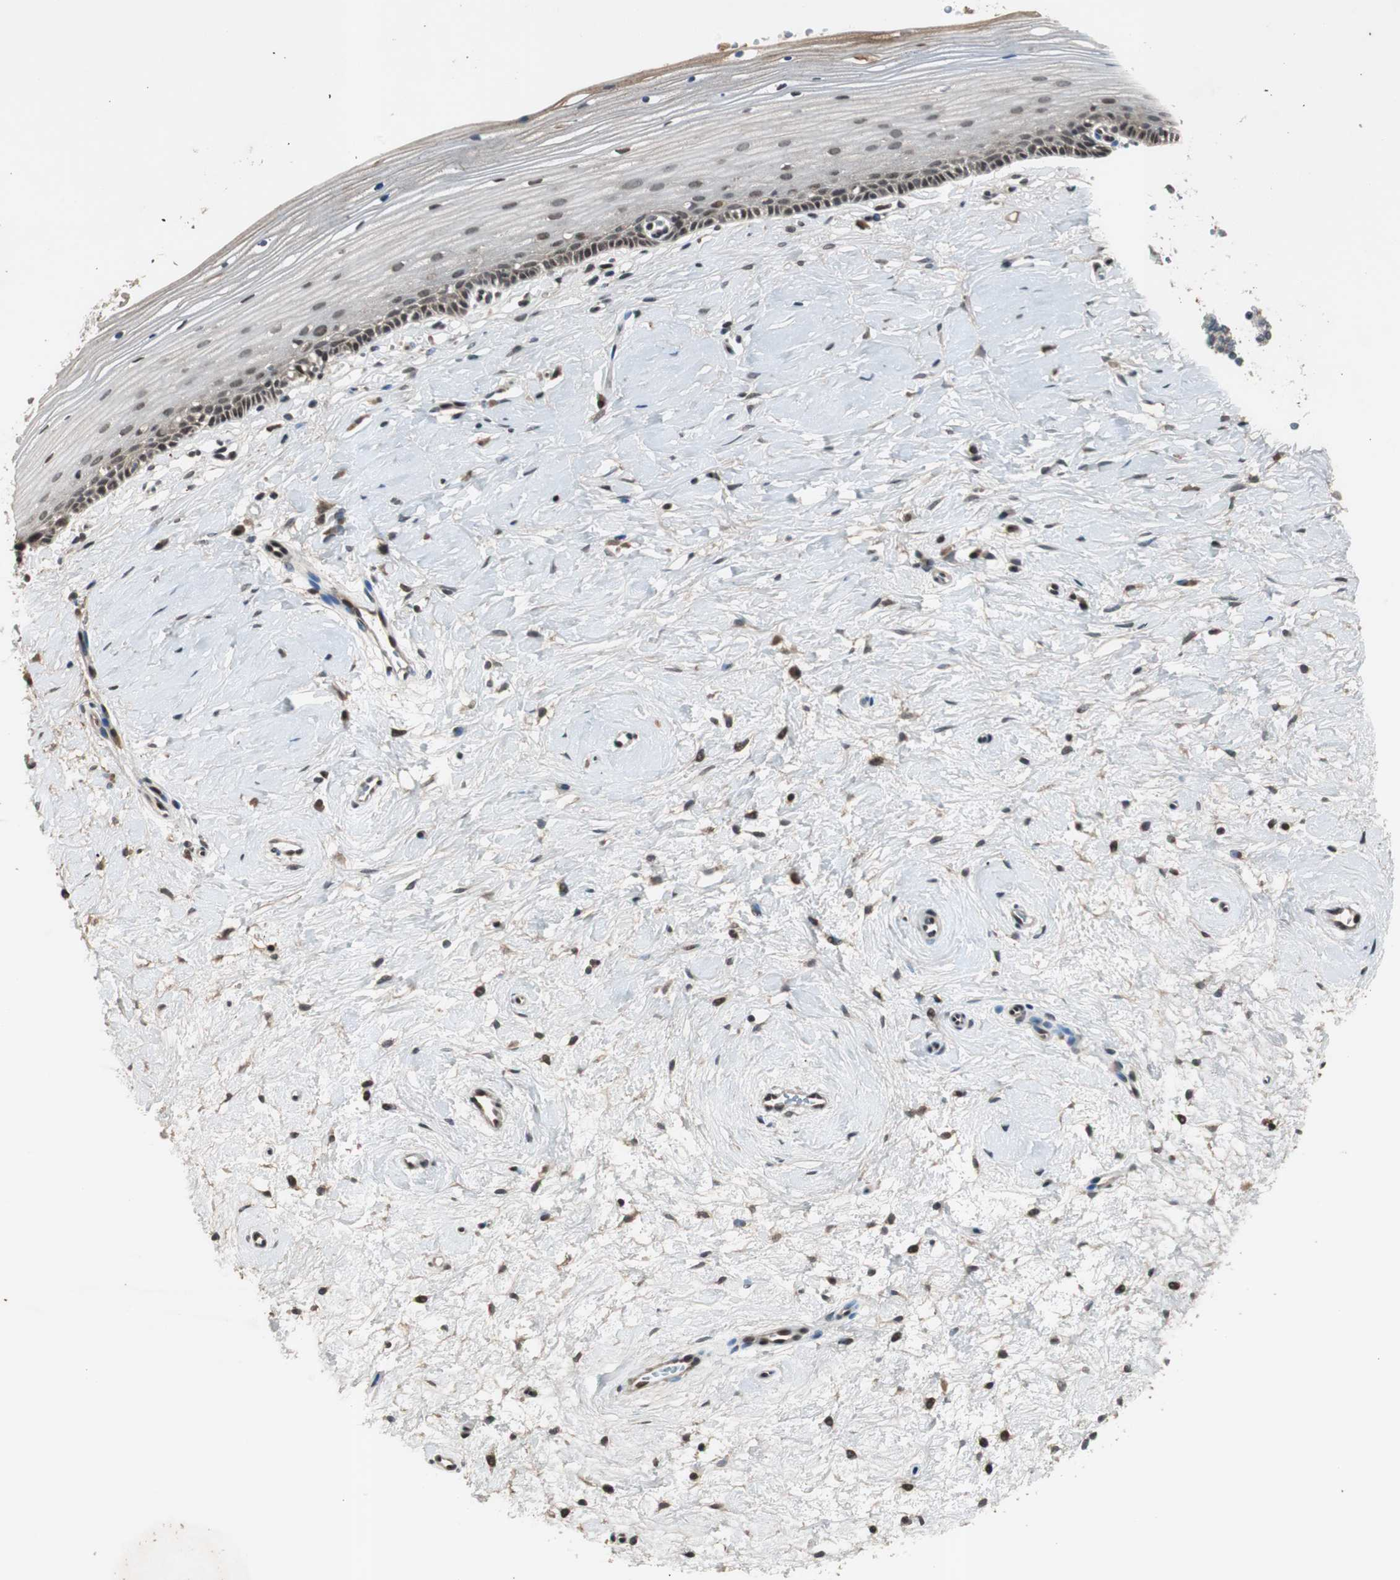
{"staining": {"intensity": "weak", "quantity": "25%-75%", "location": "cytoplasmic/membranous"}, "tissue": "cervix", "cell_type": "Glandular cells", "image_type": "normal", "snomed": [{"axis": "morphology", "description": "Normal tissue, NOS"}, {"axis": "topography", "description": "Cervix"}], "caption": "A histopathology image of human cervix stained for a protein exhibits weak cytoplasmic/membranous brown staining in glandular cells.", "gene": "BOLA1", "patient": {"sex": "female", "age": 39}}